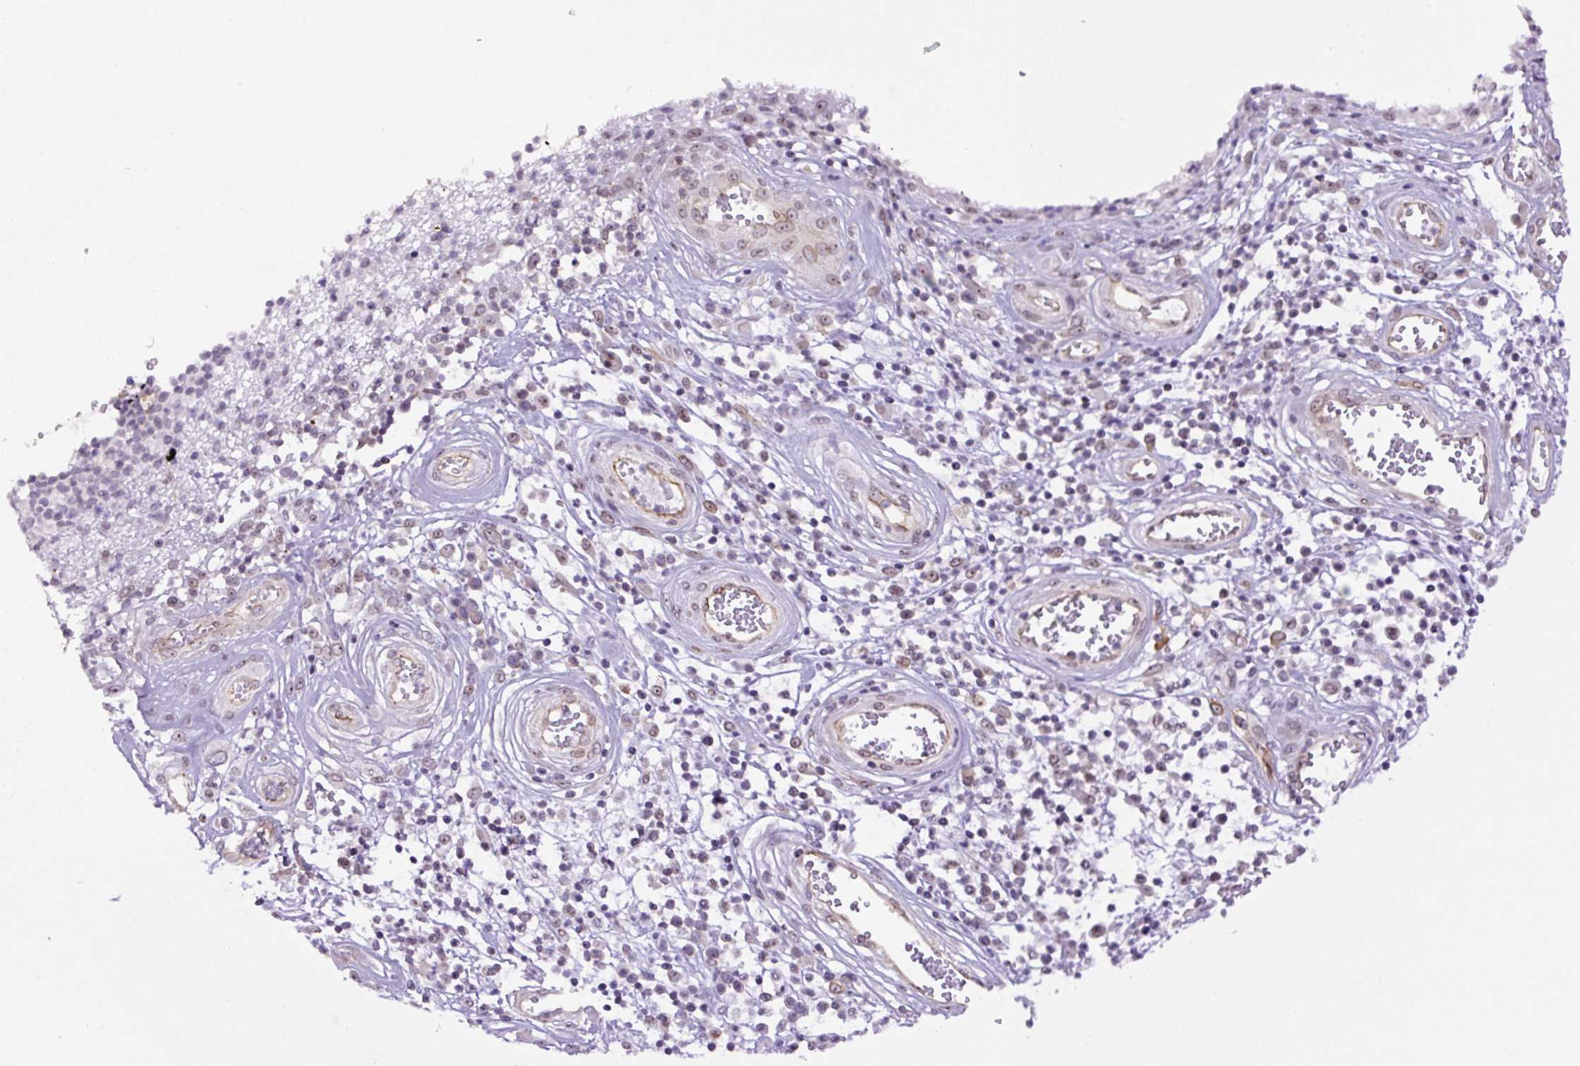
{"staining": {"intensity": "strong", "quantity": "25%-75%", "location": "cytoplasmic/membranous"}, "tissue": "stomach cancer", "cell_type": "Tumor cells", "image_type": "cancer", "snomed": [{"axis": "morphology", "description": "Adenocarcinoma, NOS"}, {"axis": "topography", "description": "Stomach"}], "caption": "Approximately 25%-75% of tumor cells in human stomach adenocarcinoma demonstrate strong cytoplasmic/membranous protein staining as visualized by brown immunohistochemical staining.", "gene": "MYO5C", "patient": {"sex": "male", "age": 59}}